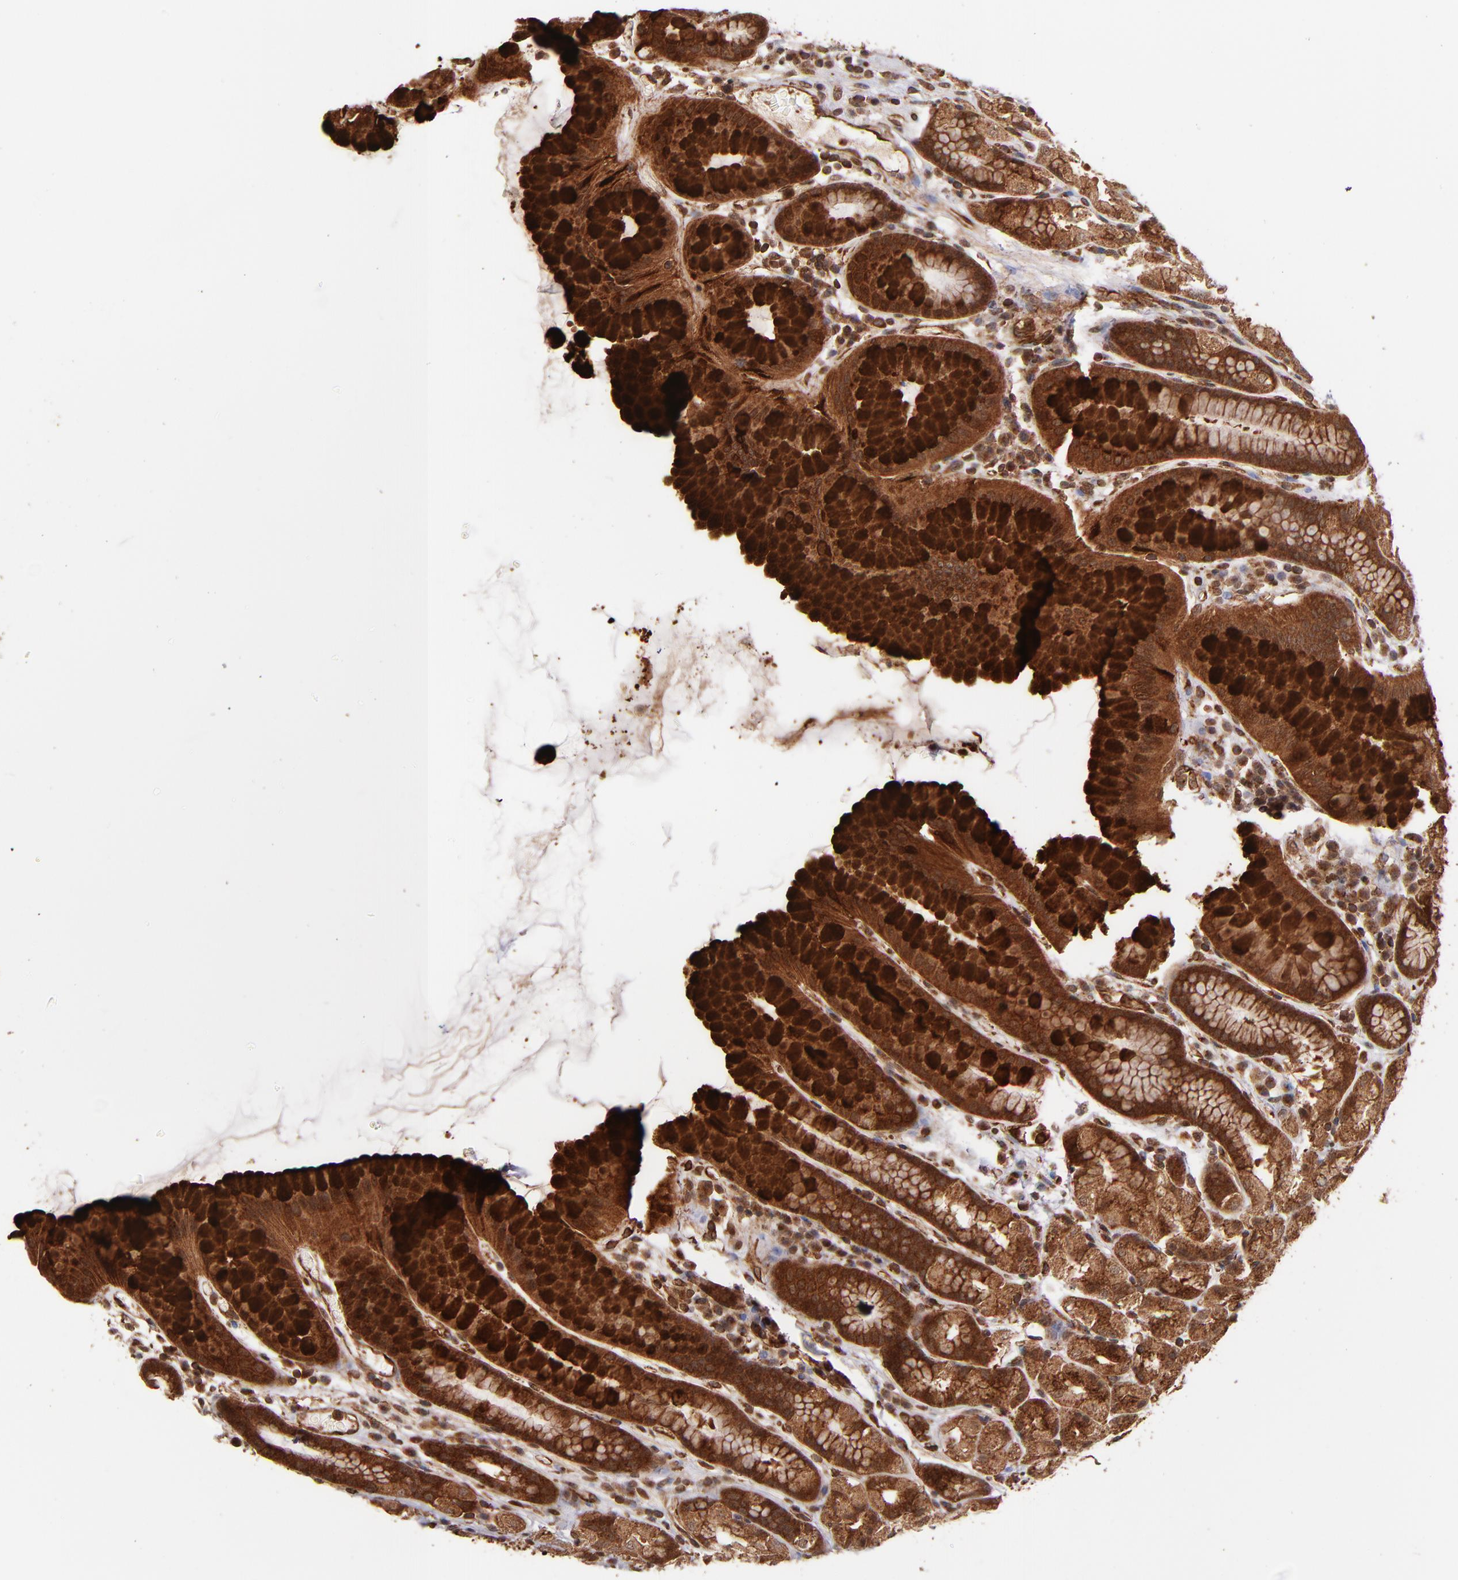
{"staining": {"intensity": "strong", "quantity": ">75%", "location": "cytoplasmic/membranous"}, "tissue": "stomach", "cell_type": "Glandular cells", "image_type": "normal", "snomed": [{"axis": "morphology", "description": "Normal tissue, NOS"}, {"axis": "topography", "description": "Stomach, upper"}], "caption": "About >75% of glandular cells in normal human stomach exhibit strong cytoplasmic/membranous protein positivity as visualized by brown immunohistochemical staining.", "gene": "STX8", "patient": {"sex": "male", "age": 68}}